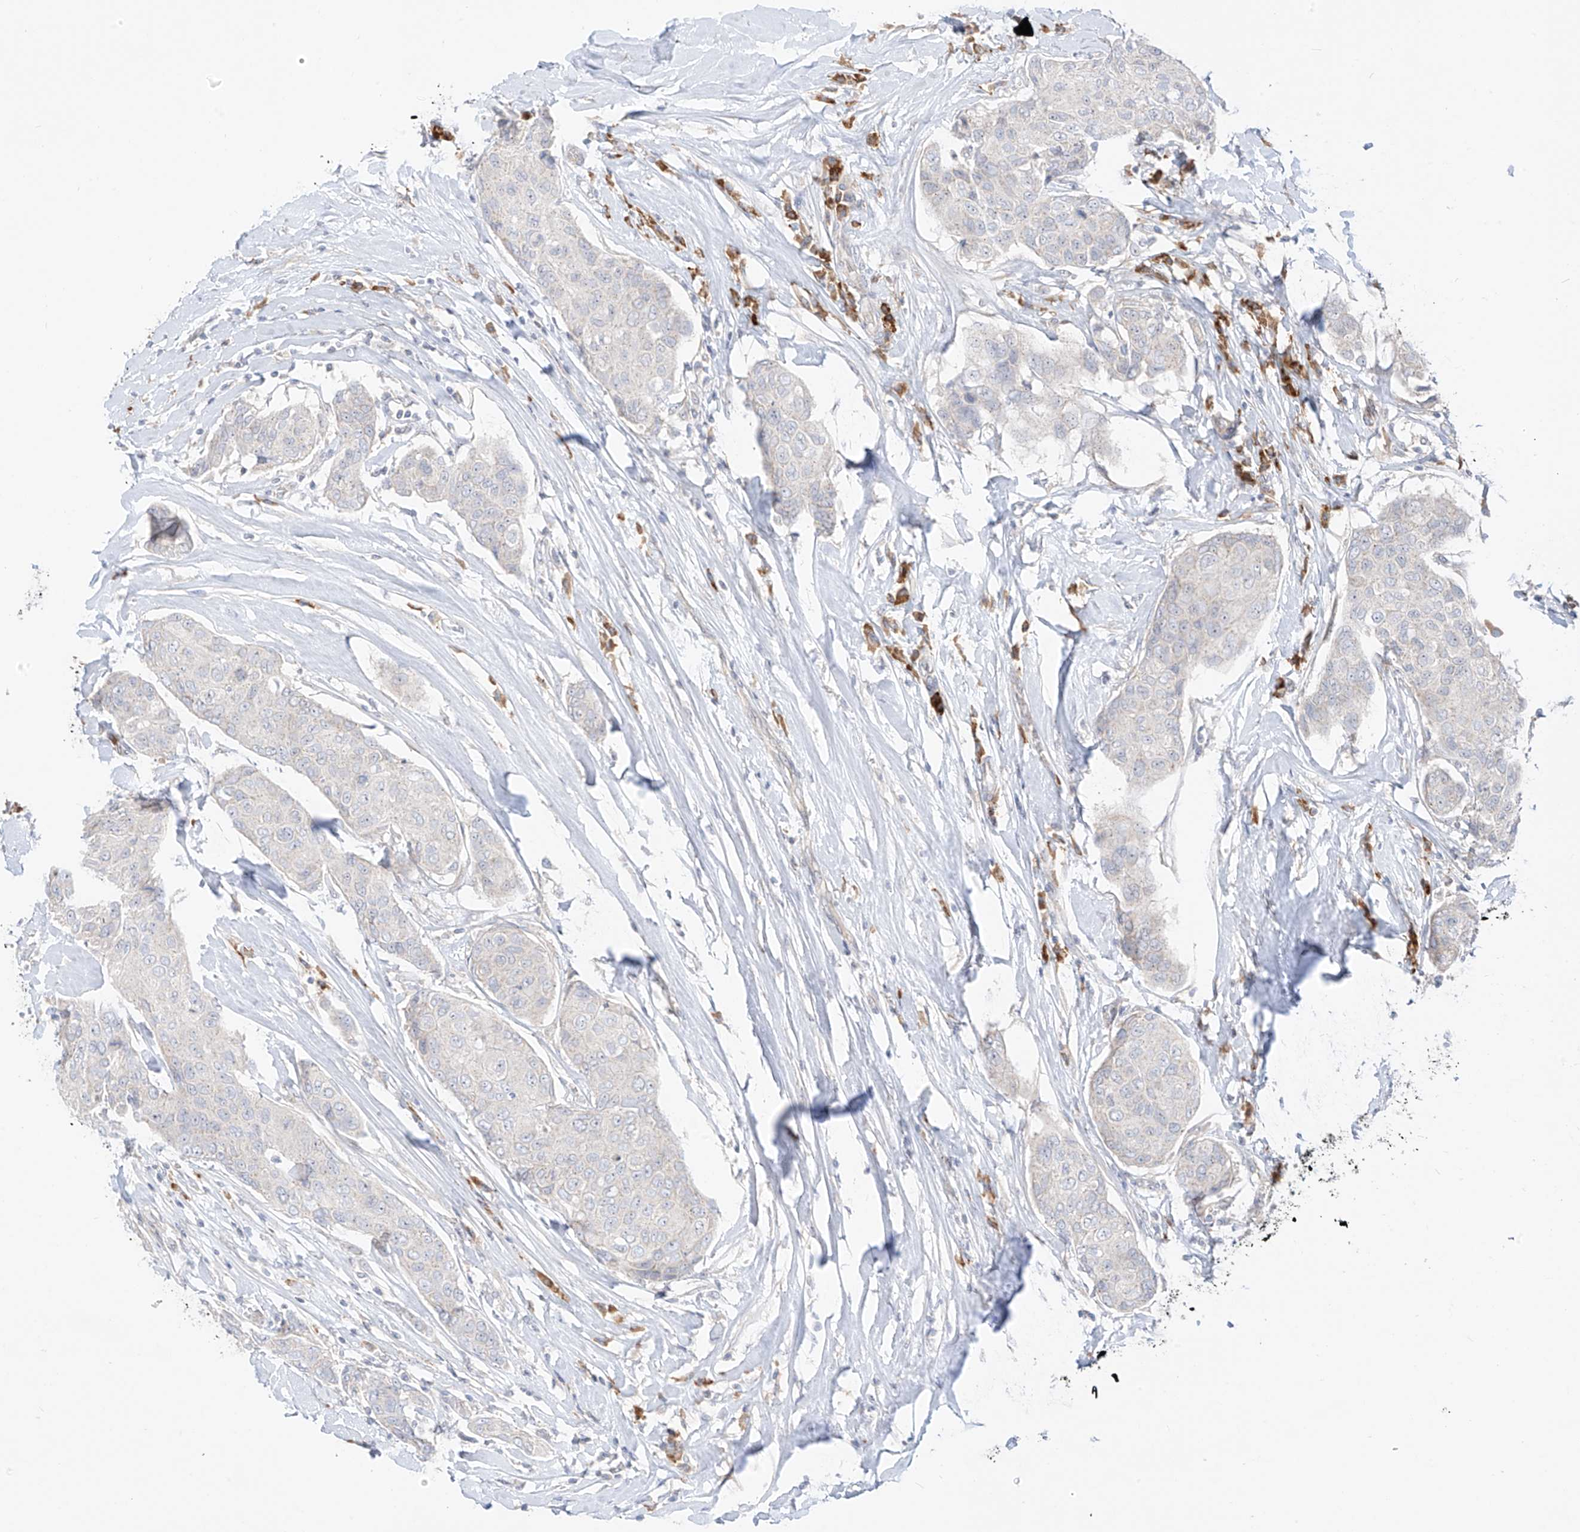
{"staining": {"intensity": "negative", "quantity": "none", "location": "none"}, "tissue": "breast cancer", "cell_type": "Tumor cells", "image_type": "cancer", "snomed": [{"axis": "morphology", "description": "Duct carcinoma"}, {"axis": "topography", "description": "Breast"}], "caption": "This is a micrograph of immunohistochemistry staining of breast cancer (invasive ductal carcinoma), which shows no positivity in tumor cells.", "gene": "SYTL3", "patient": {"sex": "female", "age": 80}}